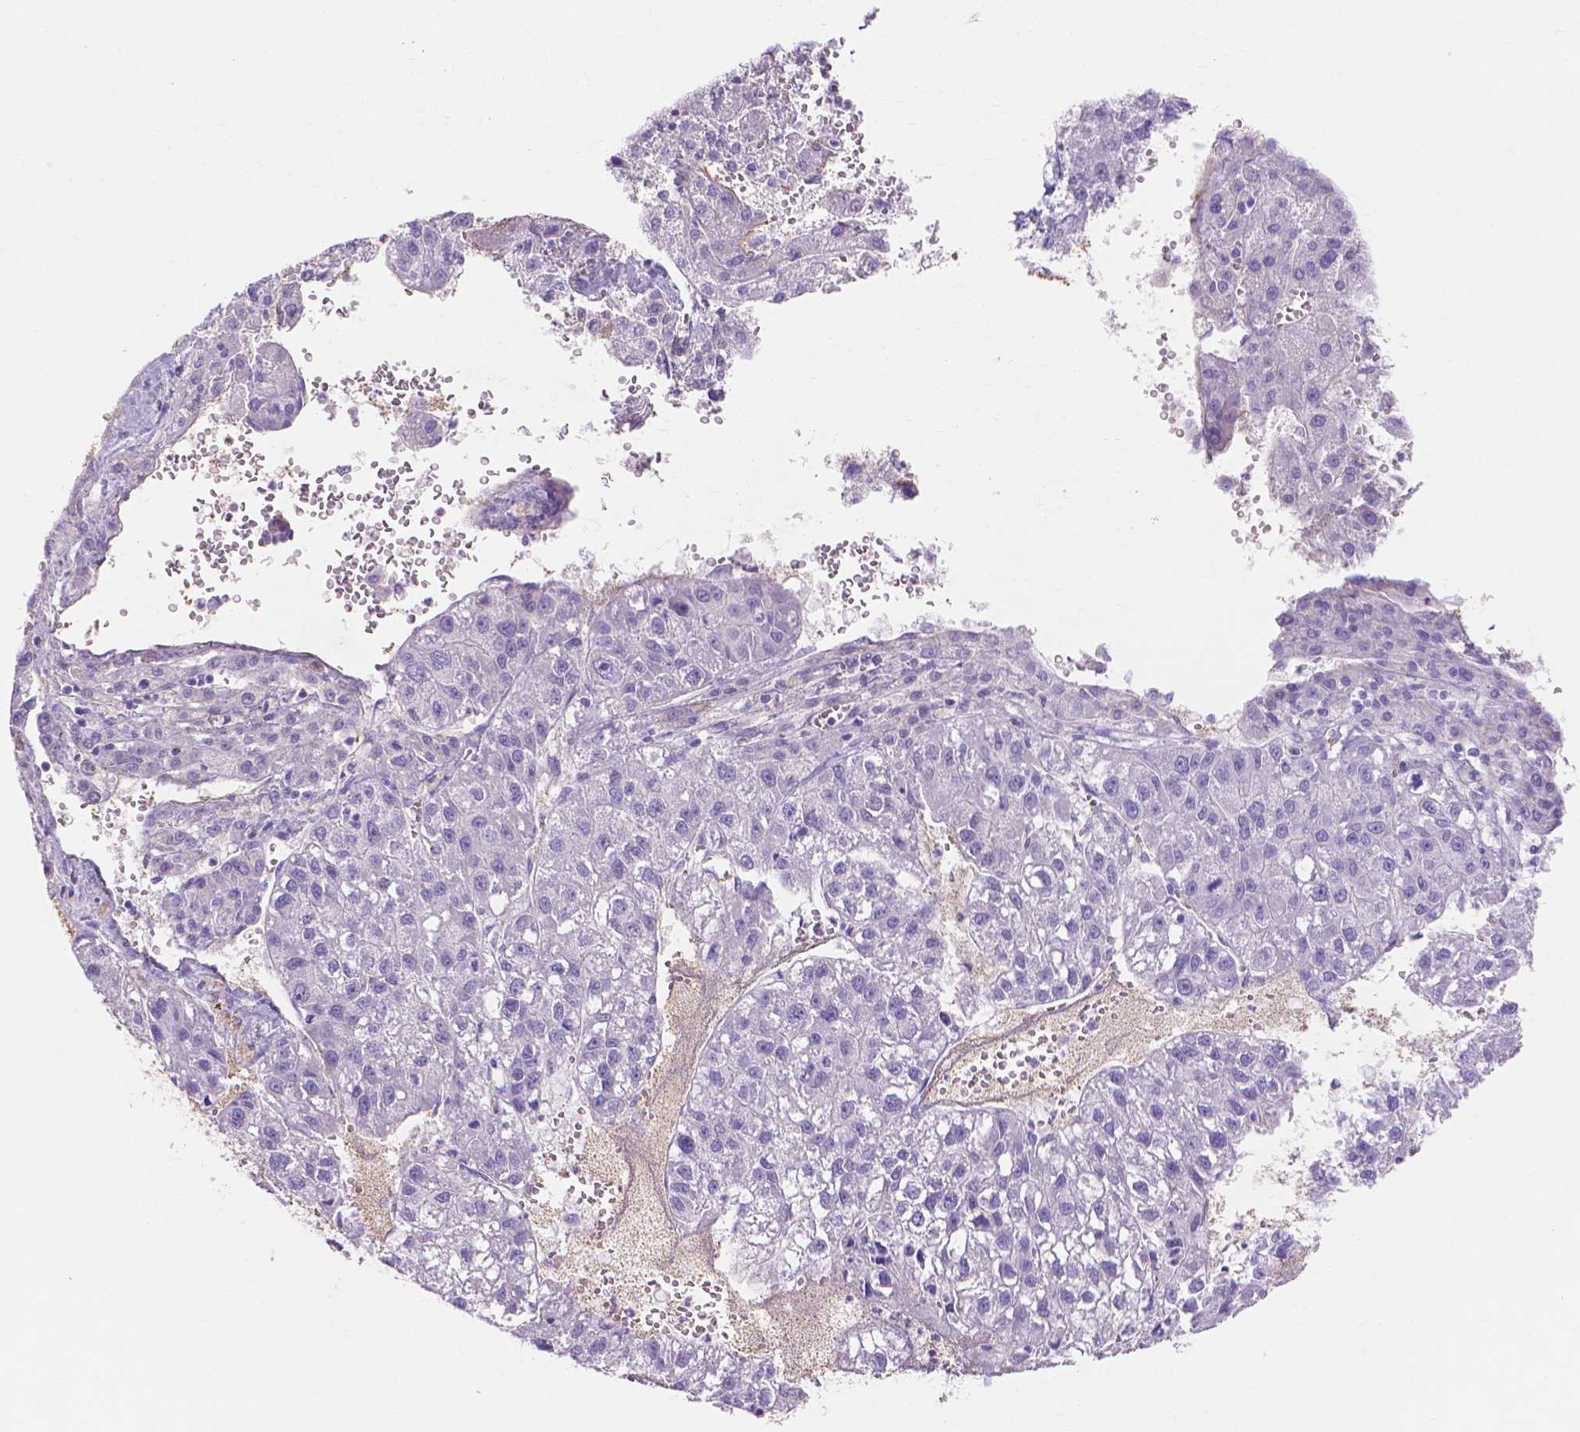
{"staining": {"intensity": "negative", "quantity": "none", "location": "none"}, "tissue": "liver cancer", "cell_type": "Tumor cells", "image_type": "cancer", "snomed": [{"axis": "morphology", "description": "Carcinoma, Hepatocellular, NOS"}, {"axis": "topography", "description": "Liver"}], "caption": "Image shows no protein positivity in tumor cells of liver hepatocellular carcinoma tissue. (Stains: DAB (3,3'-diaminobenzidine) IHC with hematoxylin counter stain, Microscopy: brightfield microscopy at high magnification).", "gene": "MBLAC1", "patient": {"sex": "female", "age": 70}}